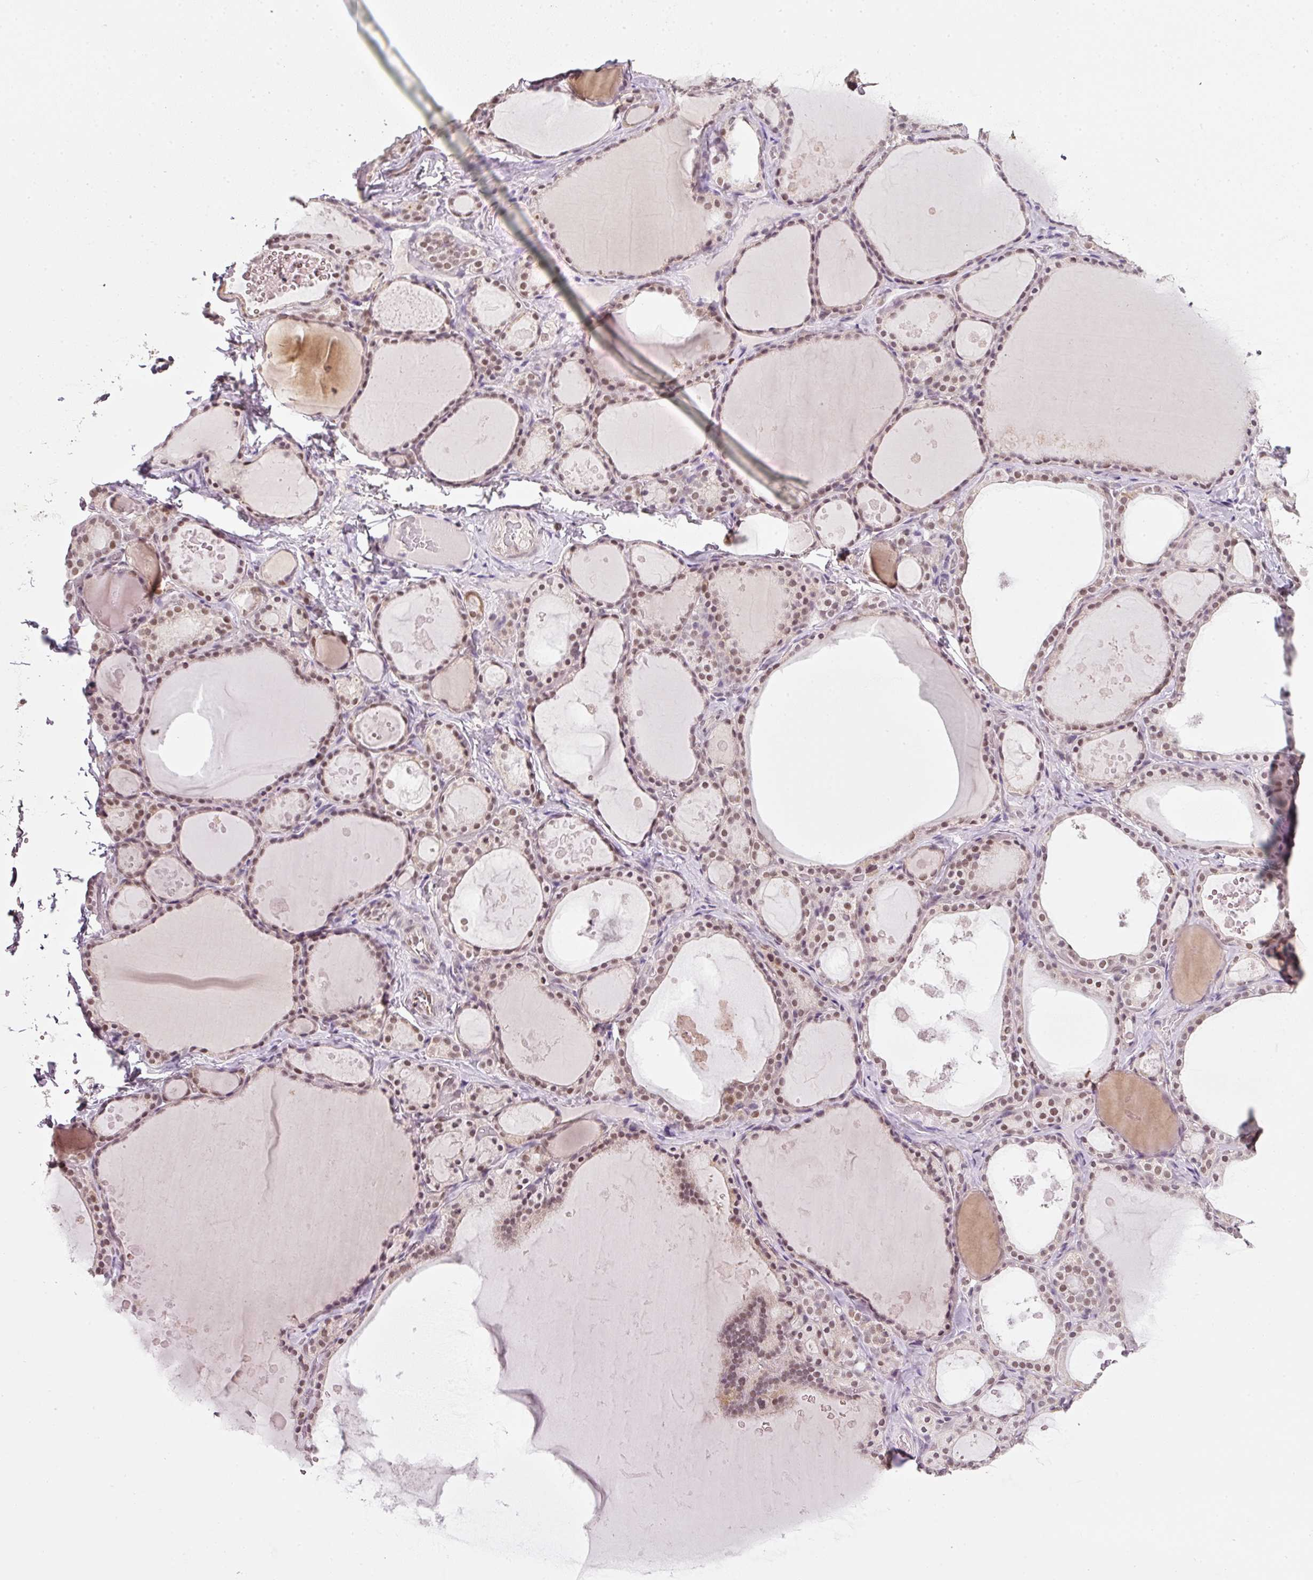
{"staining": {"intensity": "moderate", "quantity": ">75%", "location": "nuclear"}, "tissue": "thyroid gland", "cell_type": "Glandular cells", "image_type": "normal", "snomed": [{"axis": "morphology", "description": "Normal tissue, NOS"}, {"axis": "topography", "description": "Thyroid gland"}], "caption": "A brown stain labels moderate nuclear staining of a protein in glandular cells of normal thyroid gland.", "gene": "FSTL3", "patient": {"sex": "male", "age": 56}}